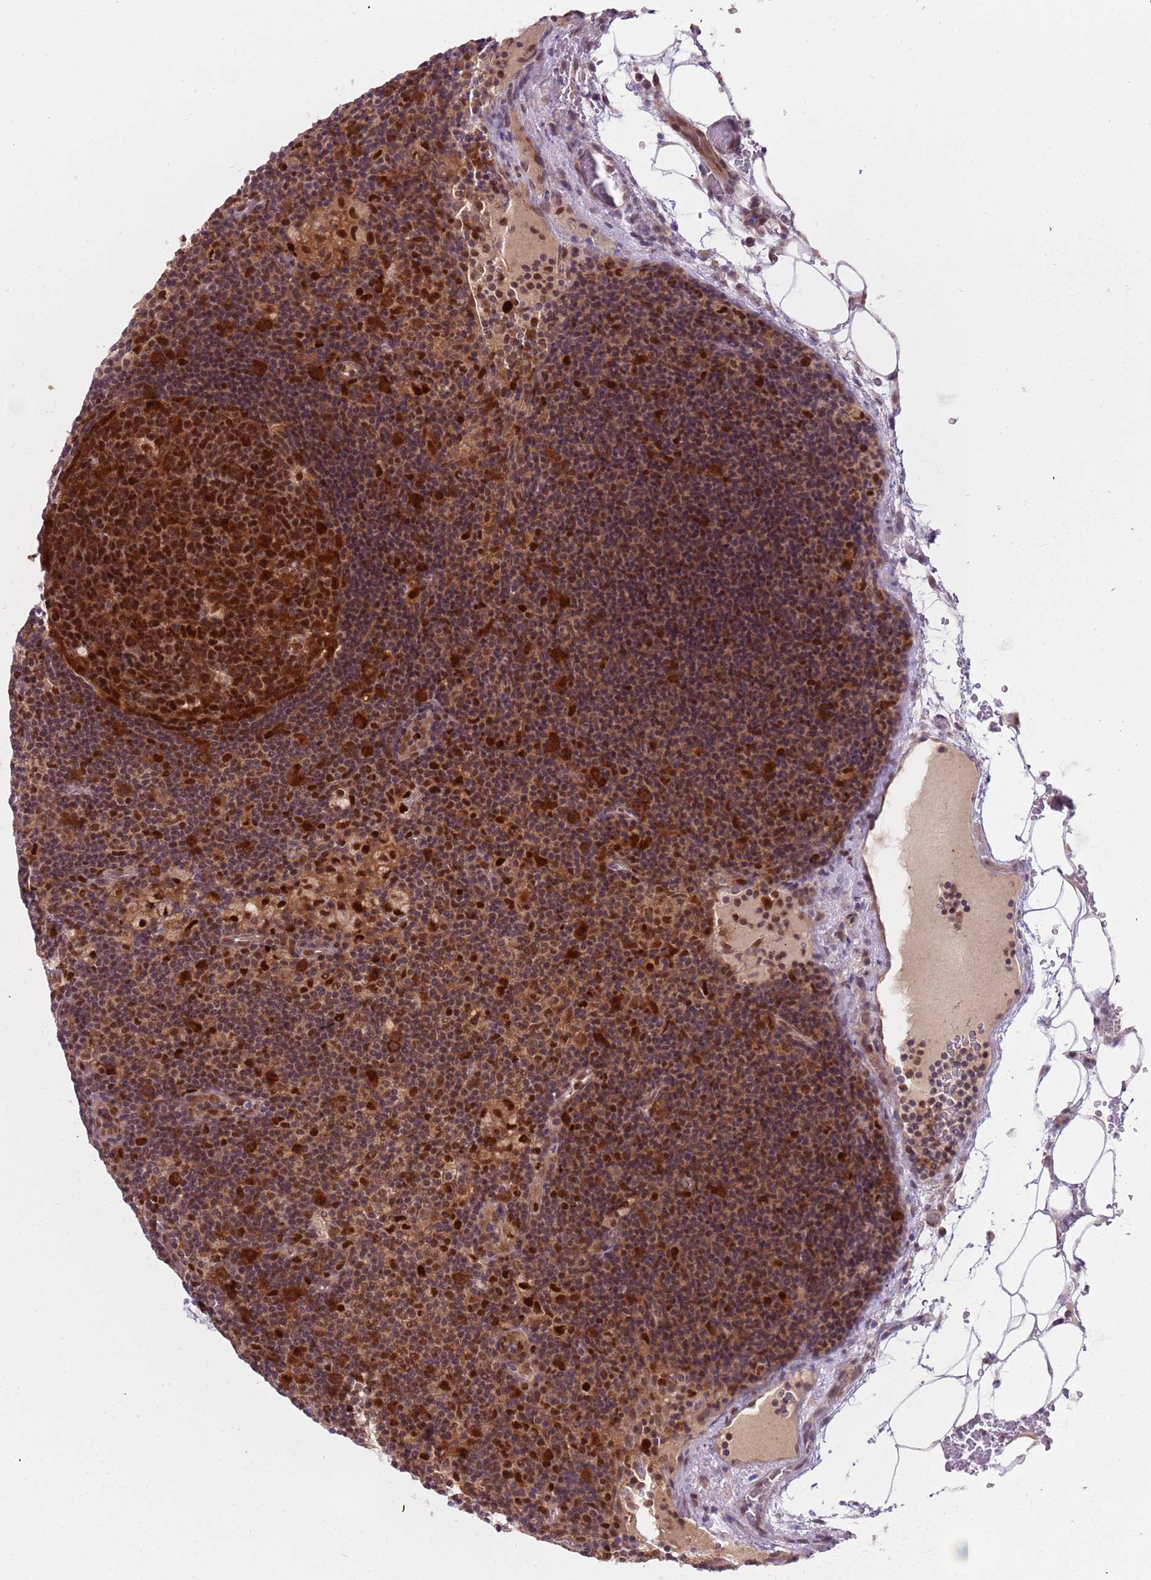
{"staining": {"intensity": "strong", "quantity": "25%-75%", "location": "cytoplasmic/membranous,nuclear"}, "tissue": "lymph node", "cell_type": "Germinal center cells", "image_type": "normal", "snomed": [{"axis": "morphology", "description": "Normal tissue, NOS"}, {"axis": "topography", "description": "Lymph node"}], "caption": "Immunohistochemistry histopathology image of benign human lymph node stained for a protein (brown), which reveals high levels of strong cytoplasmic/membranous,nuclear staining in about 25%-75% of germinal center cells.", "gene": "RMND5B", "patient": {"sex": "male", "age": 58}}